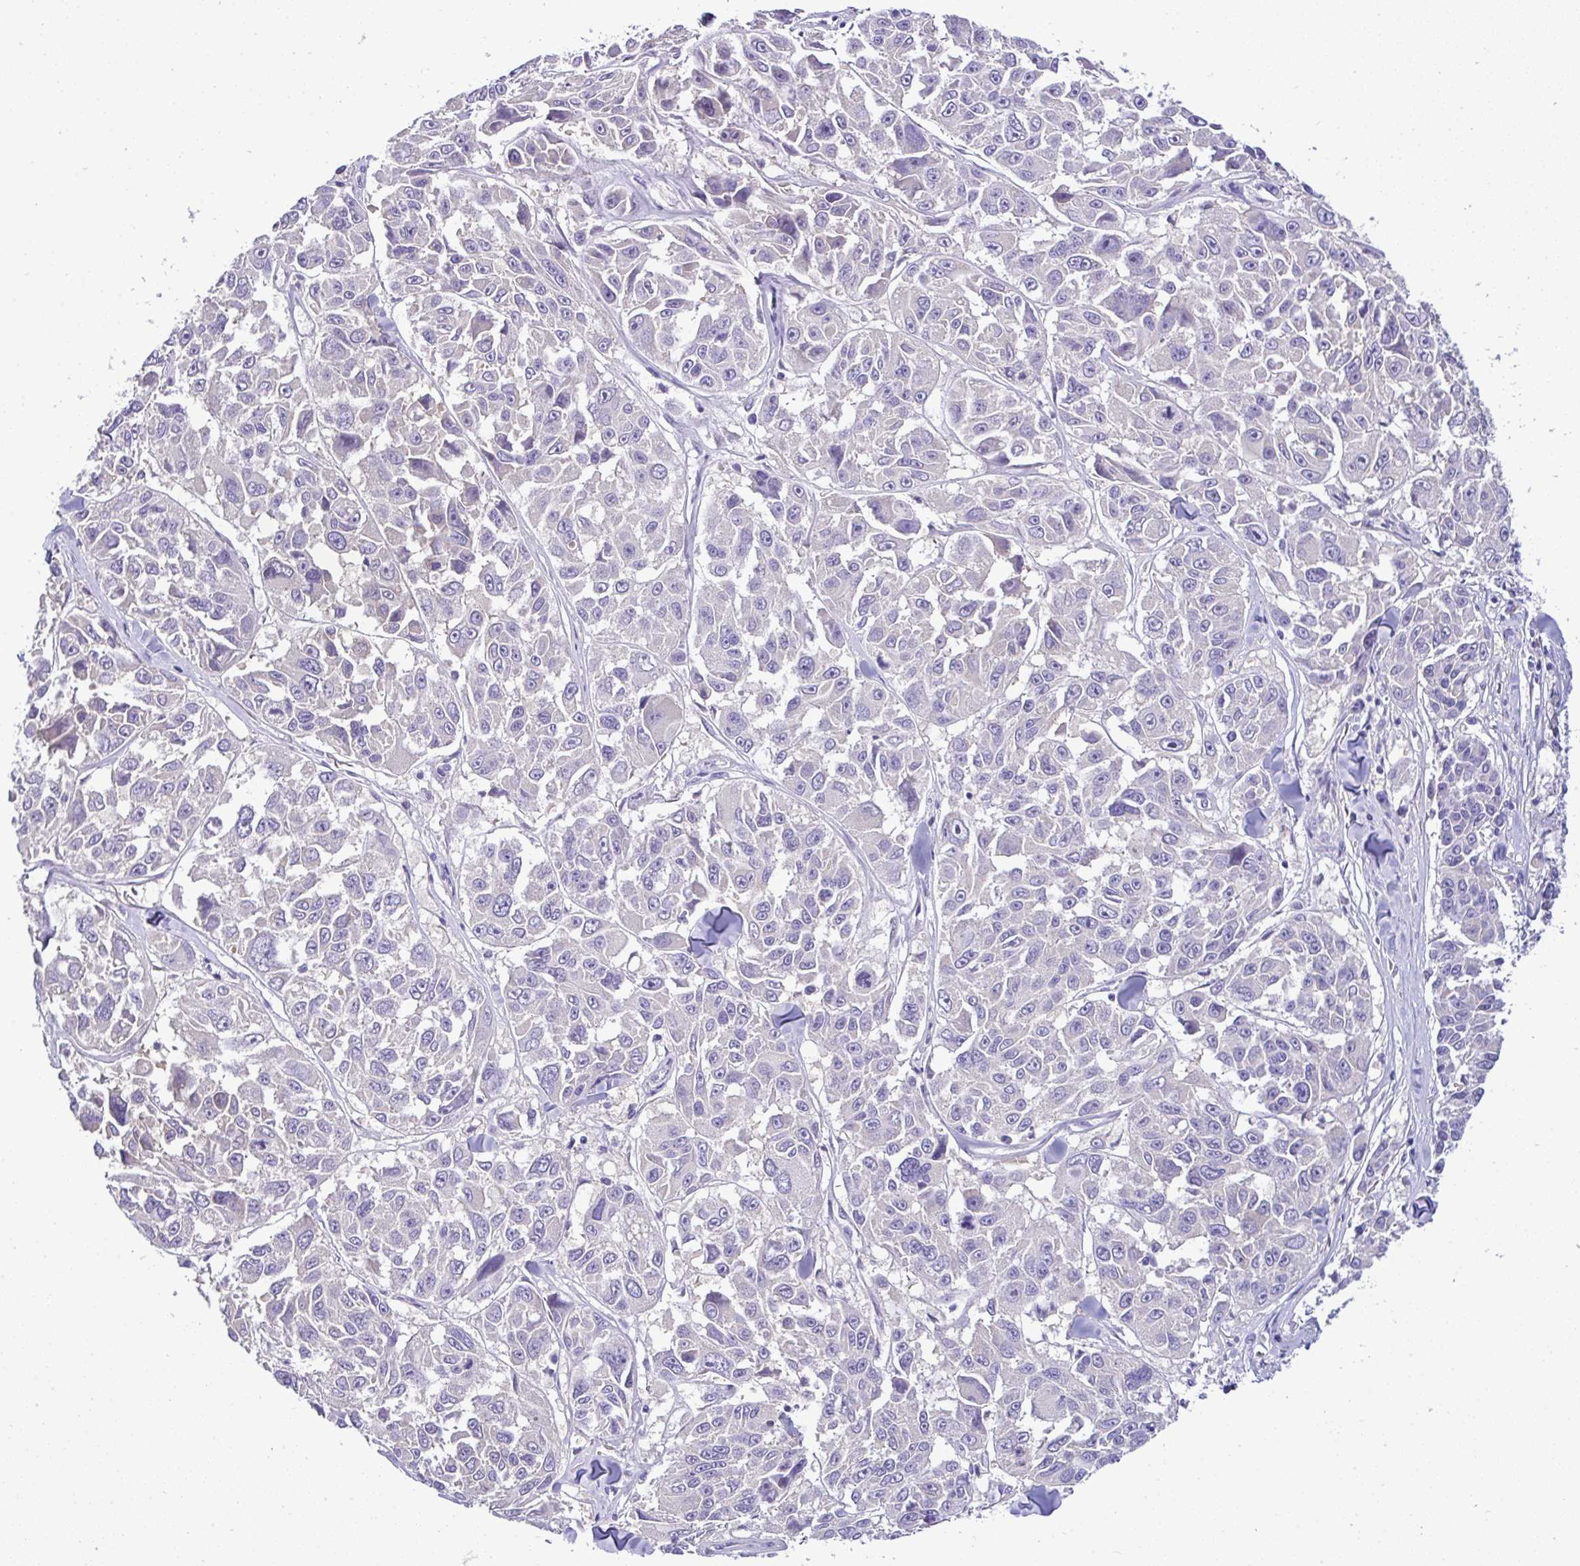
{"staining": {"intensity": "negative", "quantity": "none", "location": "none"}, "tissue": "melanoma", "cell_type": "Tumor cells", "image_type": "cancer", "snomed": [{"axis": "morphology", "description": "Malignant melanoma, NOS"}, {"axis": "topography", "description": "Skin"}], "caption": "Malignant melanoma was stained to show a protein in brown. There is no significant positivity in tumor cells.", "gene": "ST8SIA2", "patient": {"sex": "female", "age": 66}}